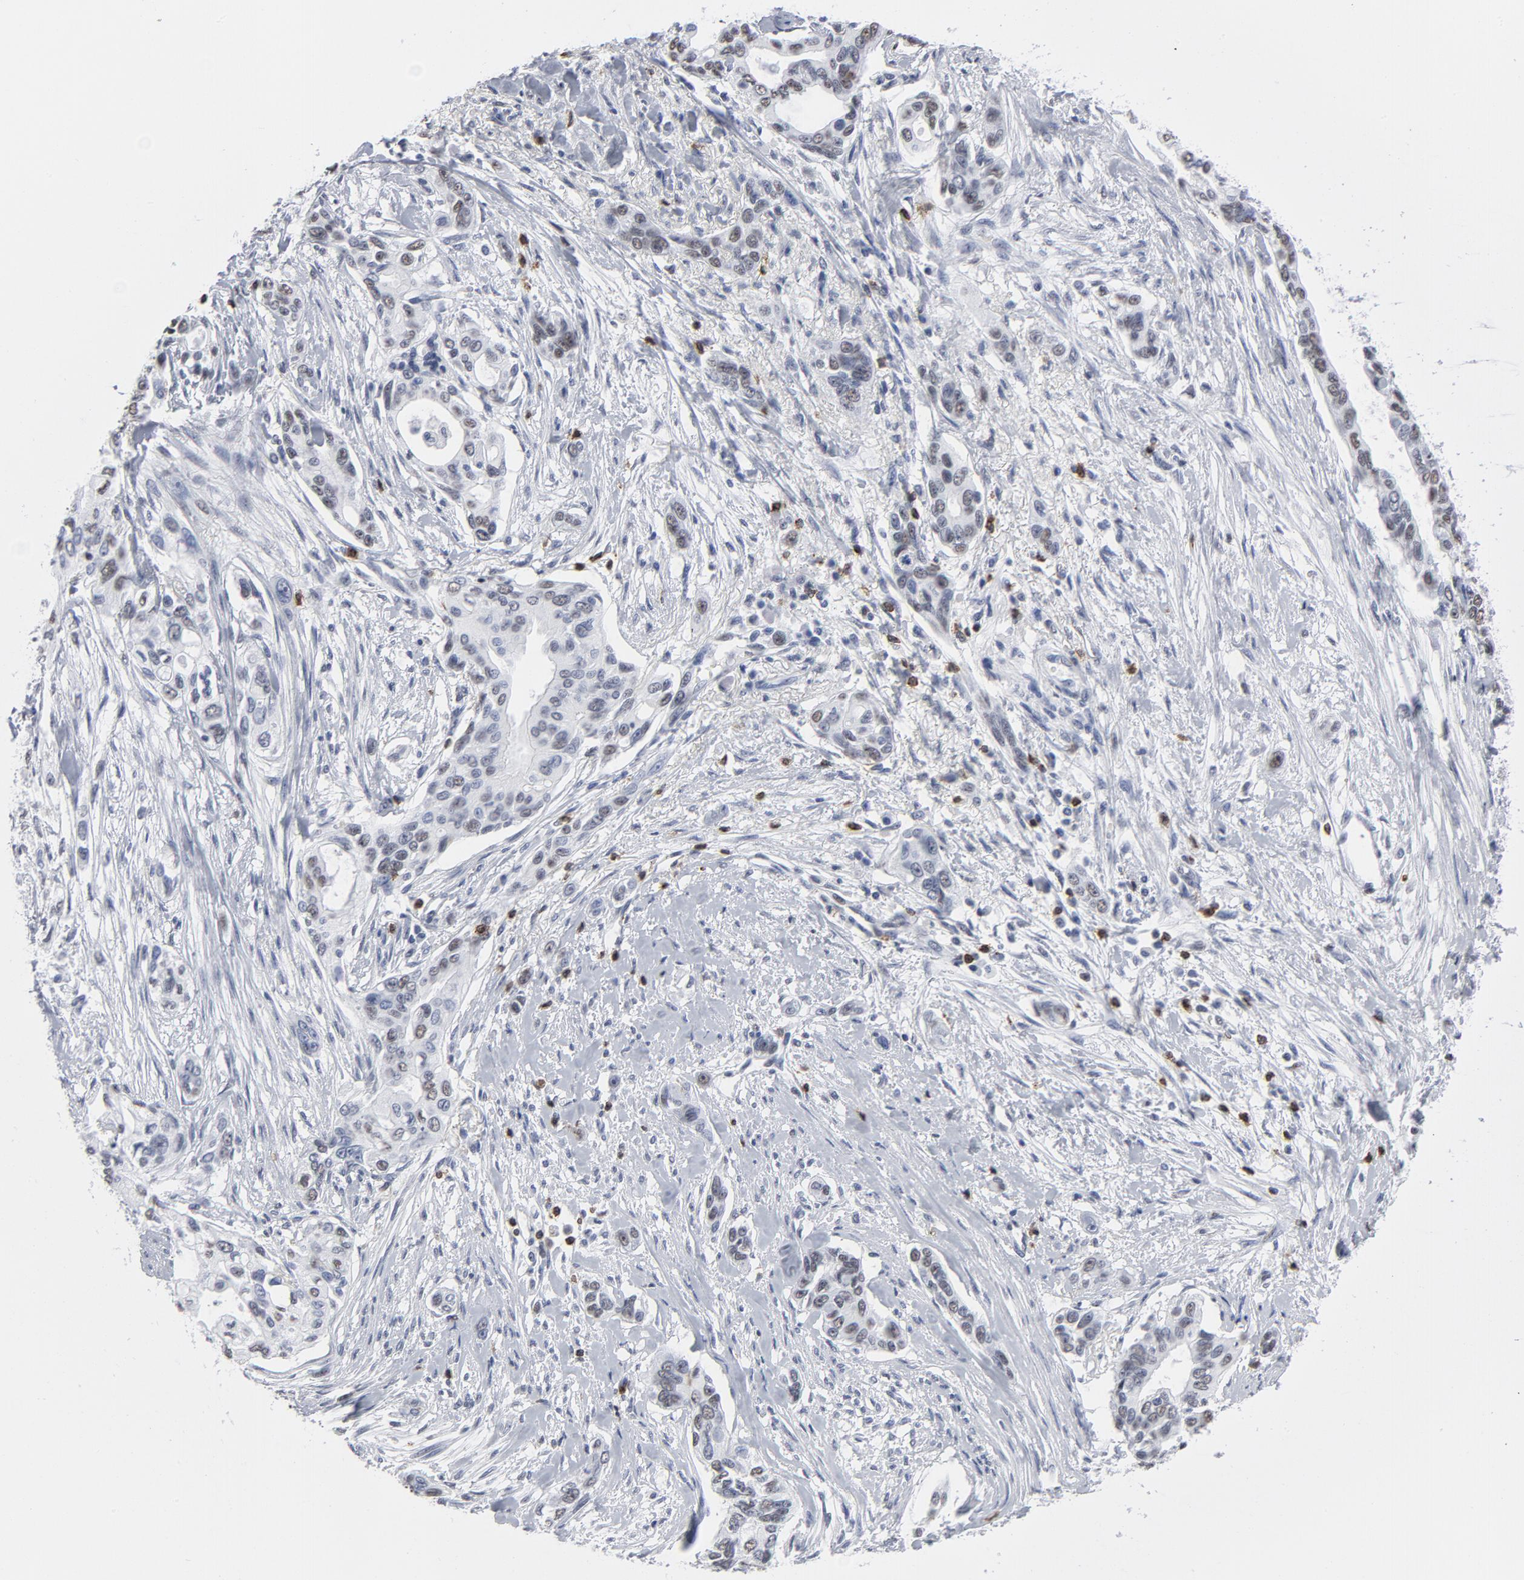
{"staining": {"intensity": "weak", "quantity": "25%-75%", "location": "nuclear"}, "tissue": "pancreatic cancer", "cell_type": "Tumor cells", "image_type": "cancer", "snomed": [{"axis": "morphology", "description": "Adenocarcinoma, NOS"}, {"axis": "topography", "description": "Pancreas"}], "caption": "This is a micrograph of immunohistochemistry staining of adenocarcinoma (pancreatic), which shows weak positivity in the nuclear of tumor cells.", "gene": "CD2", "patient": {"sex": "female", "age": 60}}